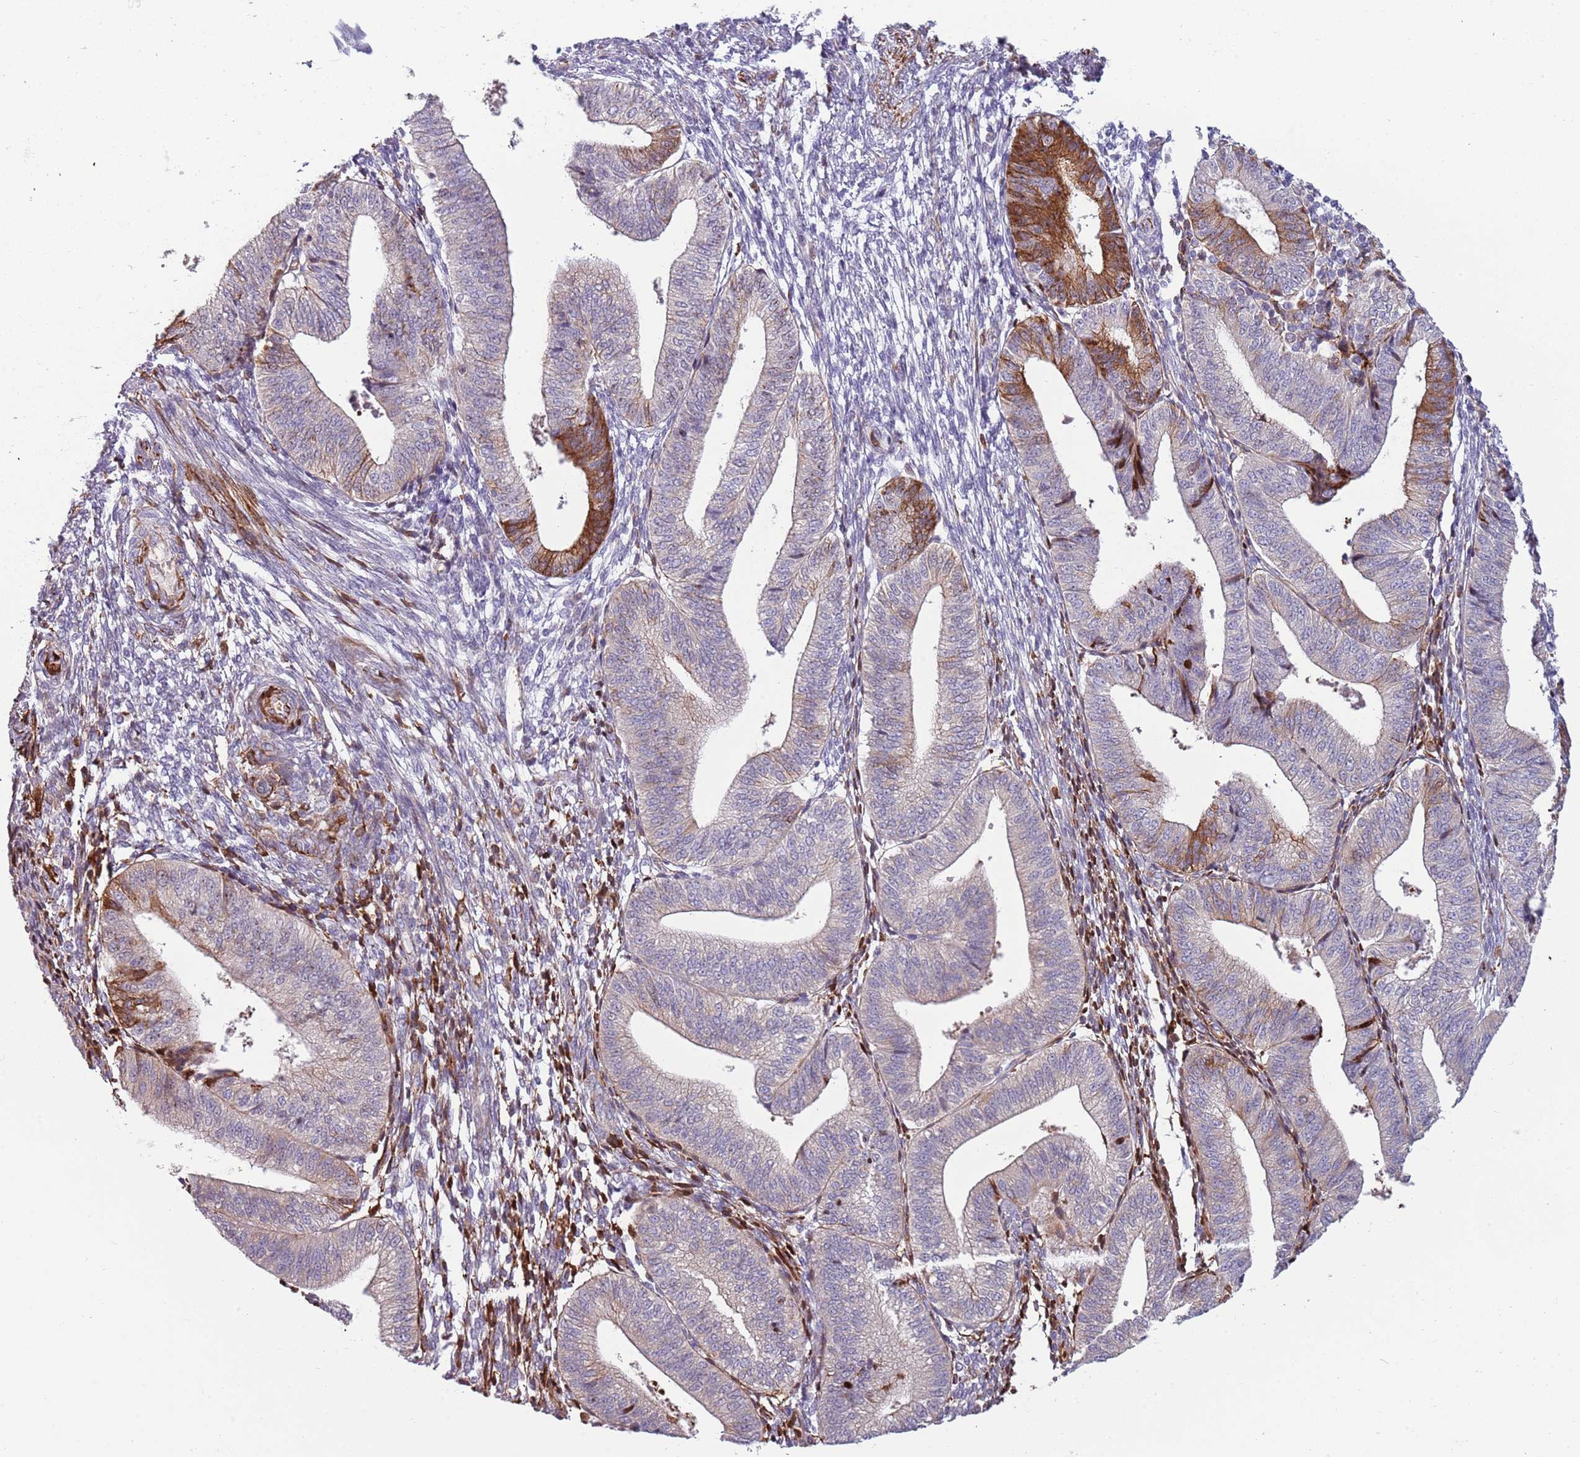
{"staining": {"intensity": "weak", "quantity": "<25%", "location": "cytoplasmic/membranous"}, "tissue": "endometrium", "cell_type": "Cells in endometrial stroma", "image_type": "normal", "snomed": [{"axis": "morphology", "description": "Normal tissue, NOS"}, {"axis": "topography", "description": "Endometrium"}], "caption": "IHC of normal human endometrium exhibits no positivity in cells in endometrial stroma. Brightfield microscopy of IHC stained with DAB (brown) and hematoxylin (blue), captured at high magnification.", "gene": "NADK", "patient": {"sex": "female", "age": 34}}